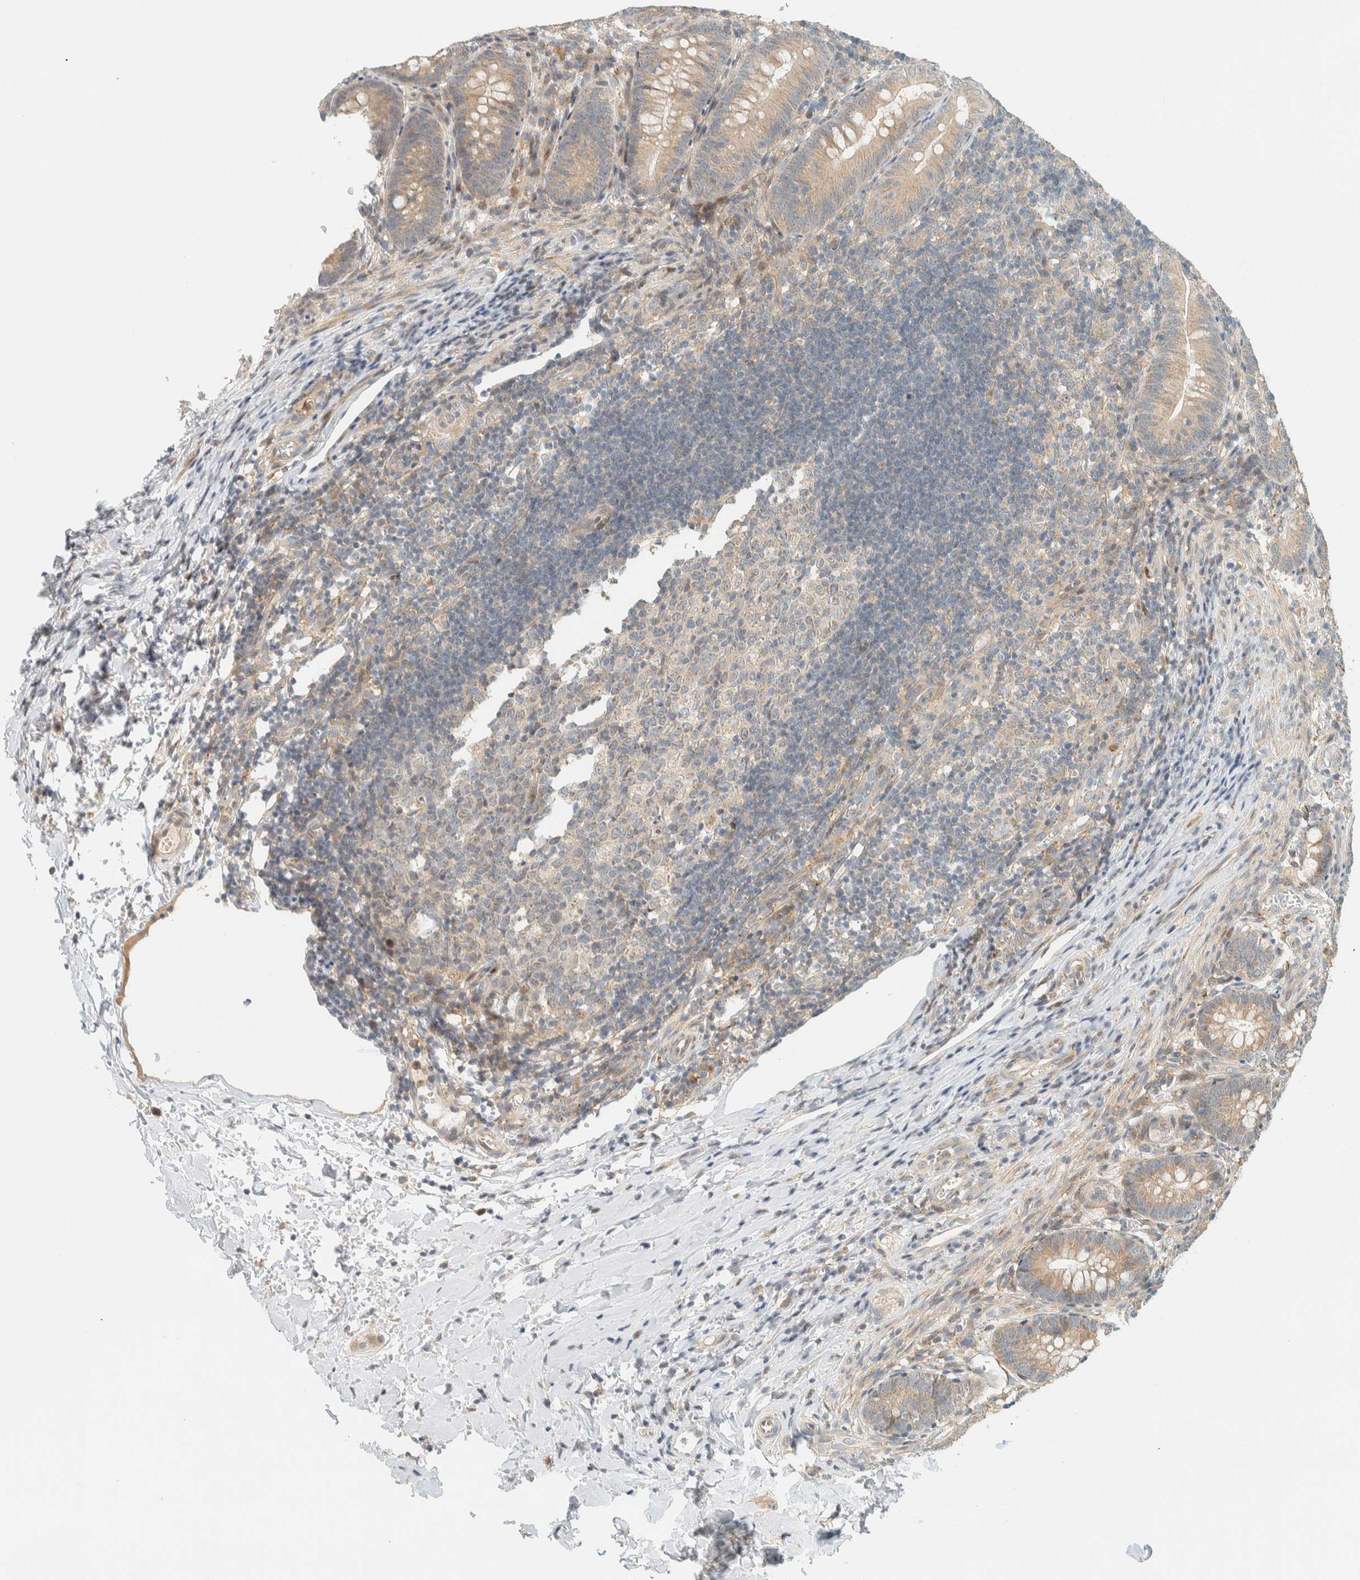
{"staining": {"intensity": "weak", "quantity": ">75%", "location": "cytoplasmic/membranous"}, "tissue": "appendix", "cell_type": "Glandular cells", "image_type": "normal", "snomed": [{"axis": "morphology", "description": "Normal tissue, NOS"}, {"axis": "topography", "description": "Appendix"}], "caption": "Glandular cells show low levels of weak cytoplasmic/membranous positivity in approximately >75% of cells in unremarkable human appendix. (DAB = brown stain, brightfield microscopy at high magnification).", "gene": "CCDC171", "patient": {"sex": "male", "age": 1}}